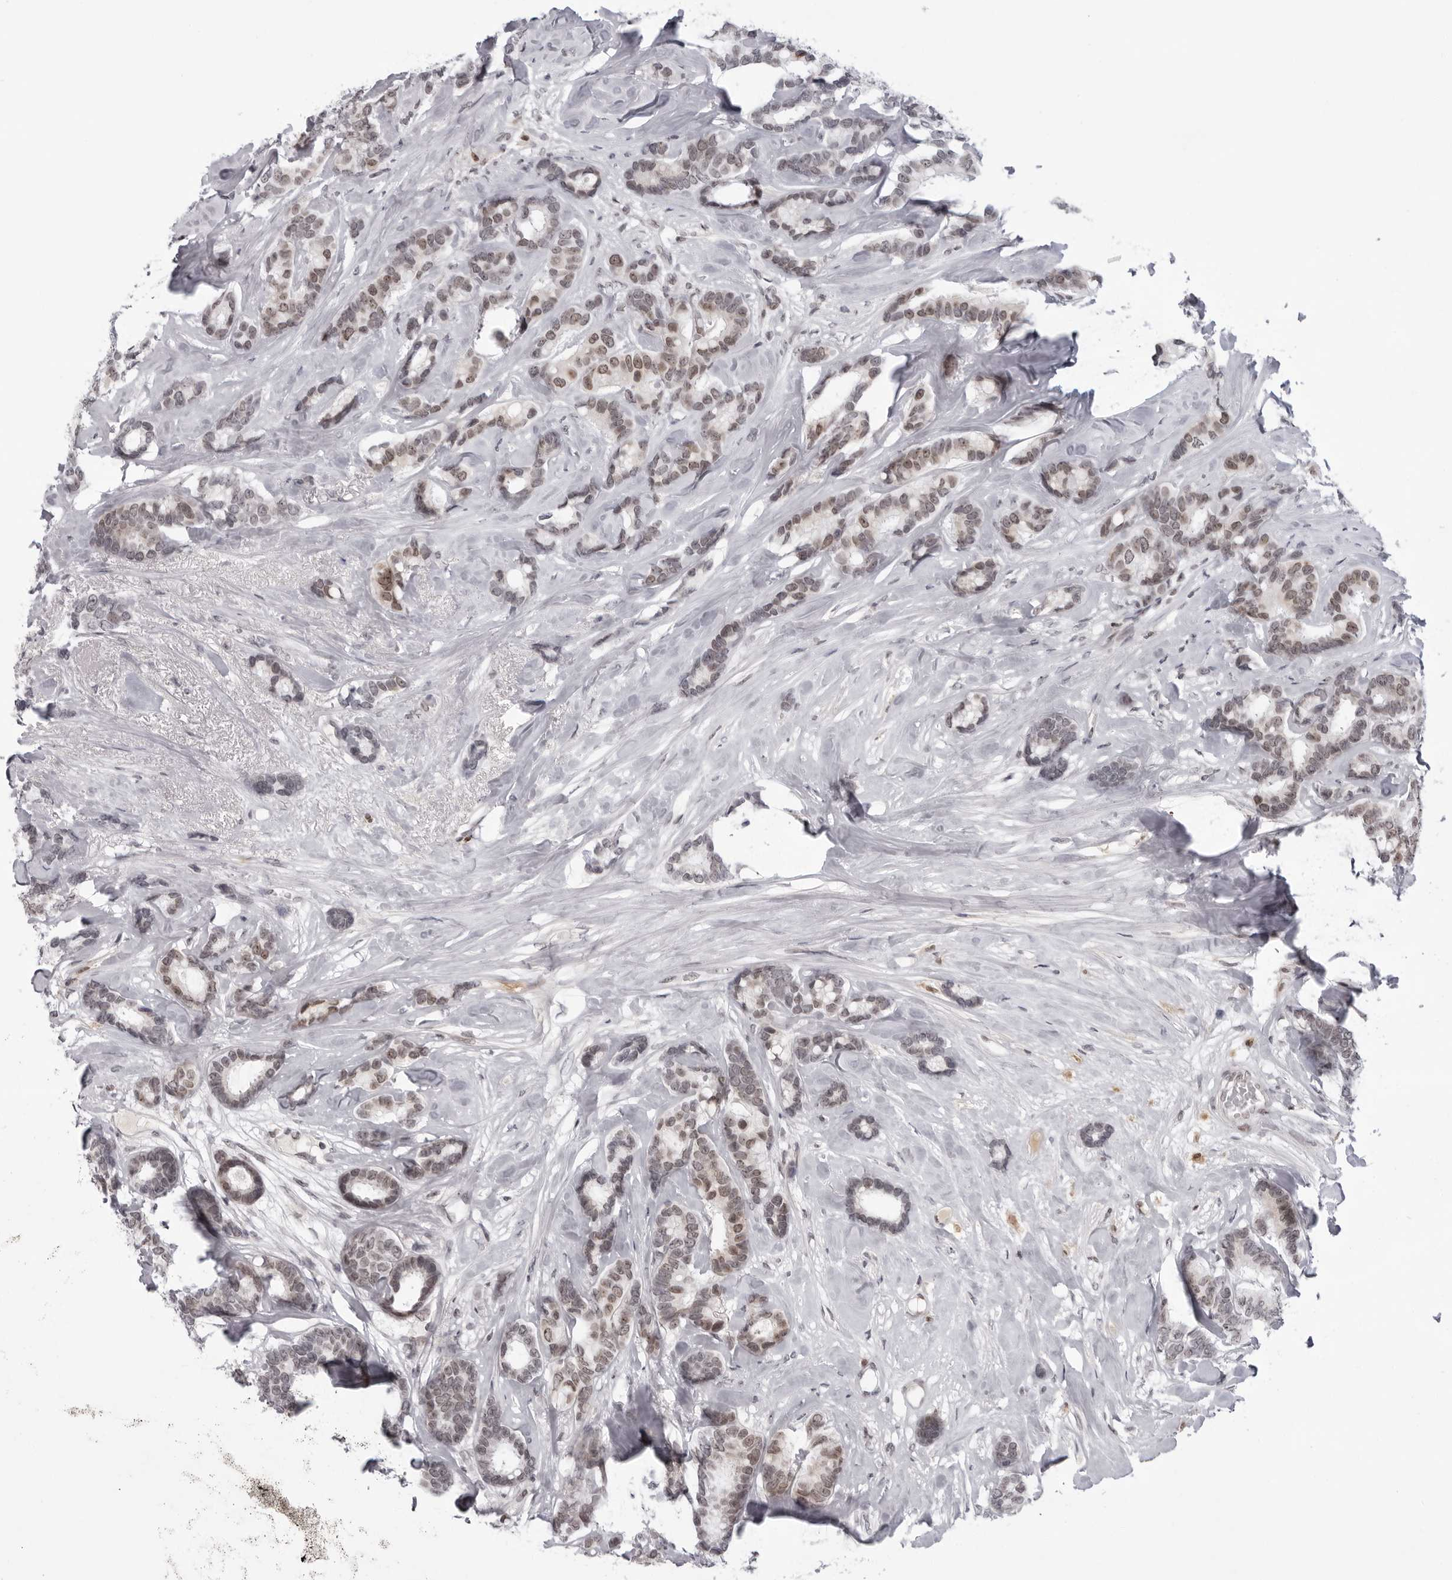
{"staining": {"intensity": "moderate", "quantity": ">75%", "location": "nuclear"}, "tissue": "breast cancer", "cell_type": "Tumor cells", "image_type": "cancer", "snomed": [{"axis": "morphology", "description": "Duct carcinoma"}, {"axis": "topography", "description": "Breast"}], "caption": "A medium amount of moderate nuclear staining is identified in about >75% of tumor cells in infiltrating ductal carcinoma (breast) tissue.", "gene": "EXOSC10", "patient": {"sex": "female", "age": 87}}